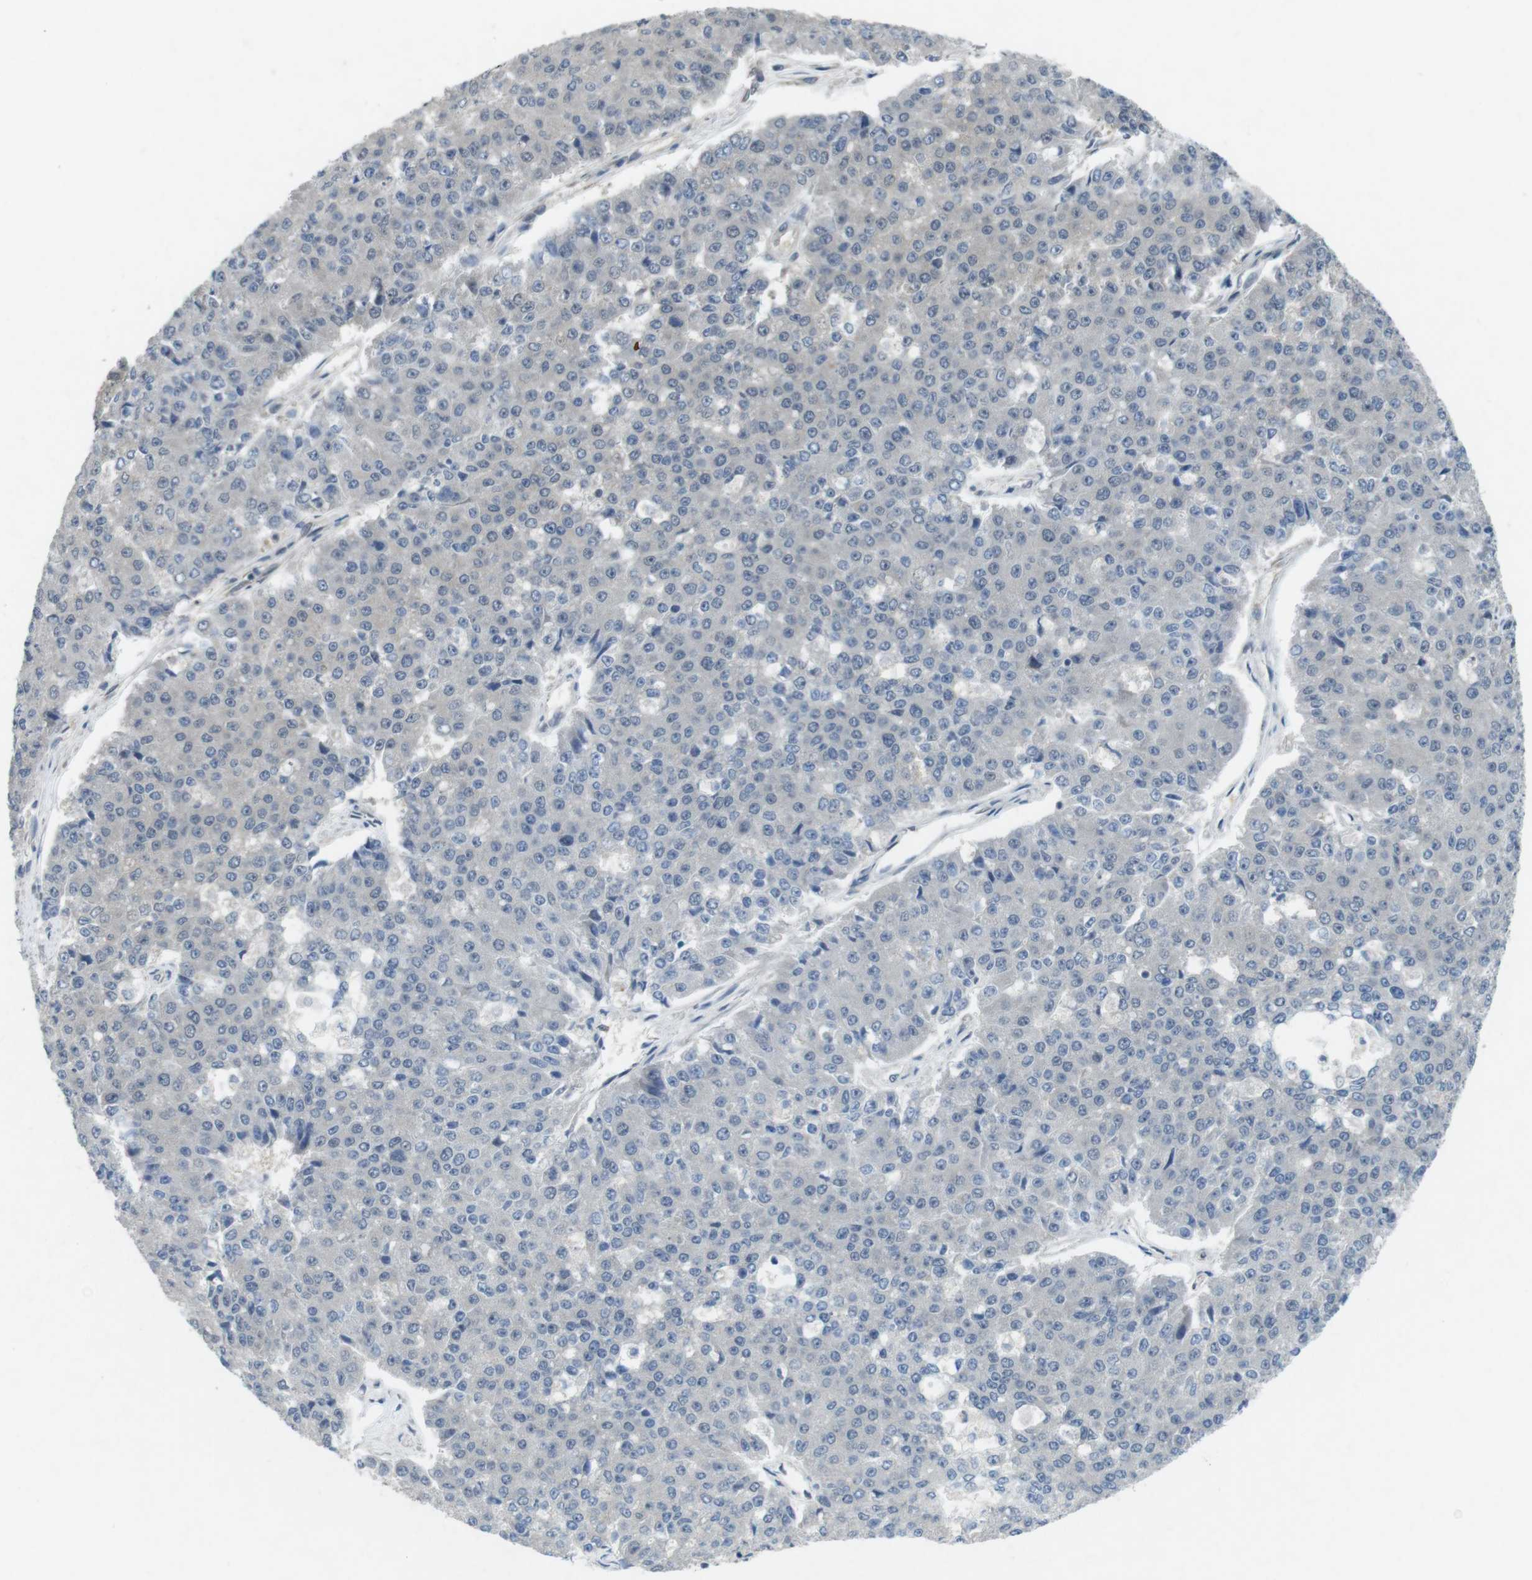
{"staining": {"intensity": "negative", "quantity": "none", "location": "none"}, "tissue": "pancreatic cancer", "cell_type": "Tumor cells", "image_type": "cancer", "snomed": [{"axis": "morphology", "description": "Adenocarcinoma, NOS"}, {"axis": "topography", "description": "Pancreas"}], "caption": "IHC image of adenocarcinoma (pancreatic) stained for a protein (brown), which exhibits no positivity in tumor cells.", "gene": "SUGT1", "patient": {"sex": "male", "age": 50}}